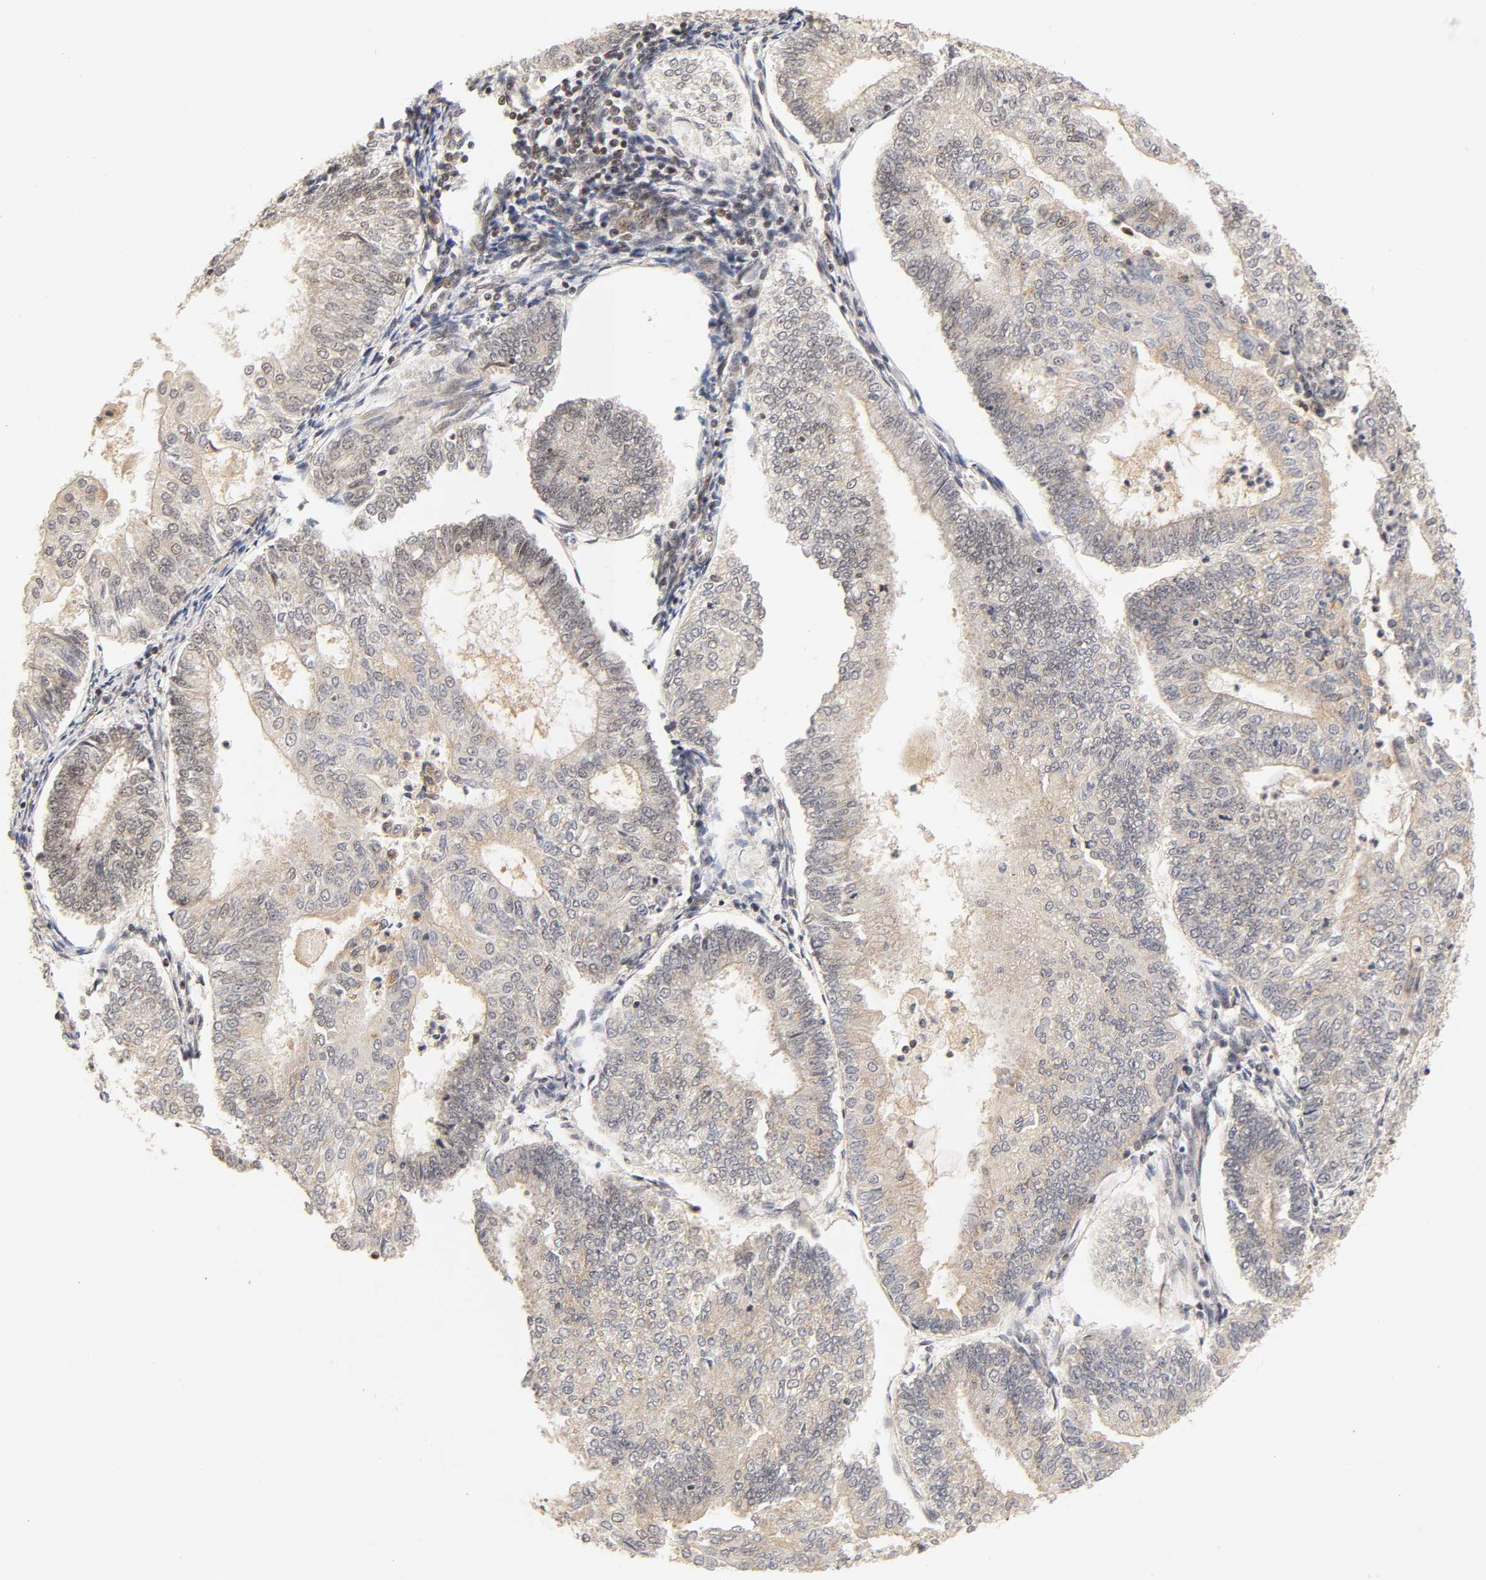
{"staining": {"intensity": "weak", "quantity": "25%-75%", "location": "cytoplasmic/membranous,nuclear"}, "tissue": "endometrial cancer", "cell_type": "Tumor cells", "image_type": "cancer", "snomed": [{"axis": "morphology", "description": "Adenocarcinoma, NOS"}, {"axis": "topography", "description": "Endometrium"}], "caption": "IHC (DAB (3,3'-diaminobenzidine)) staining of adenocarcinoma (endometrial) shows weak cytoplasmic/membranous and nuclear protein positivity in approximately 25%-75% of tumor cells.", "gene": "TAF10", "patient": {"sex": "female", "age": 59}}